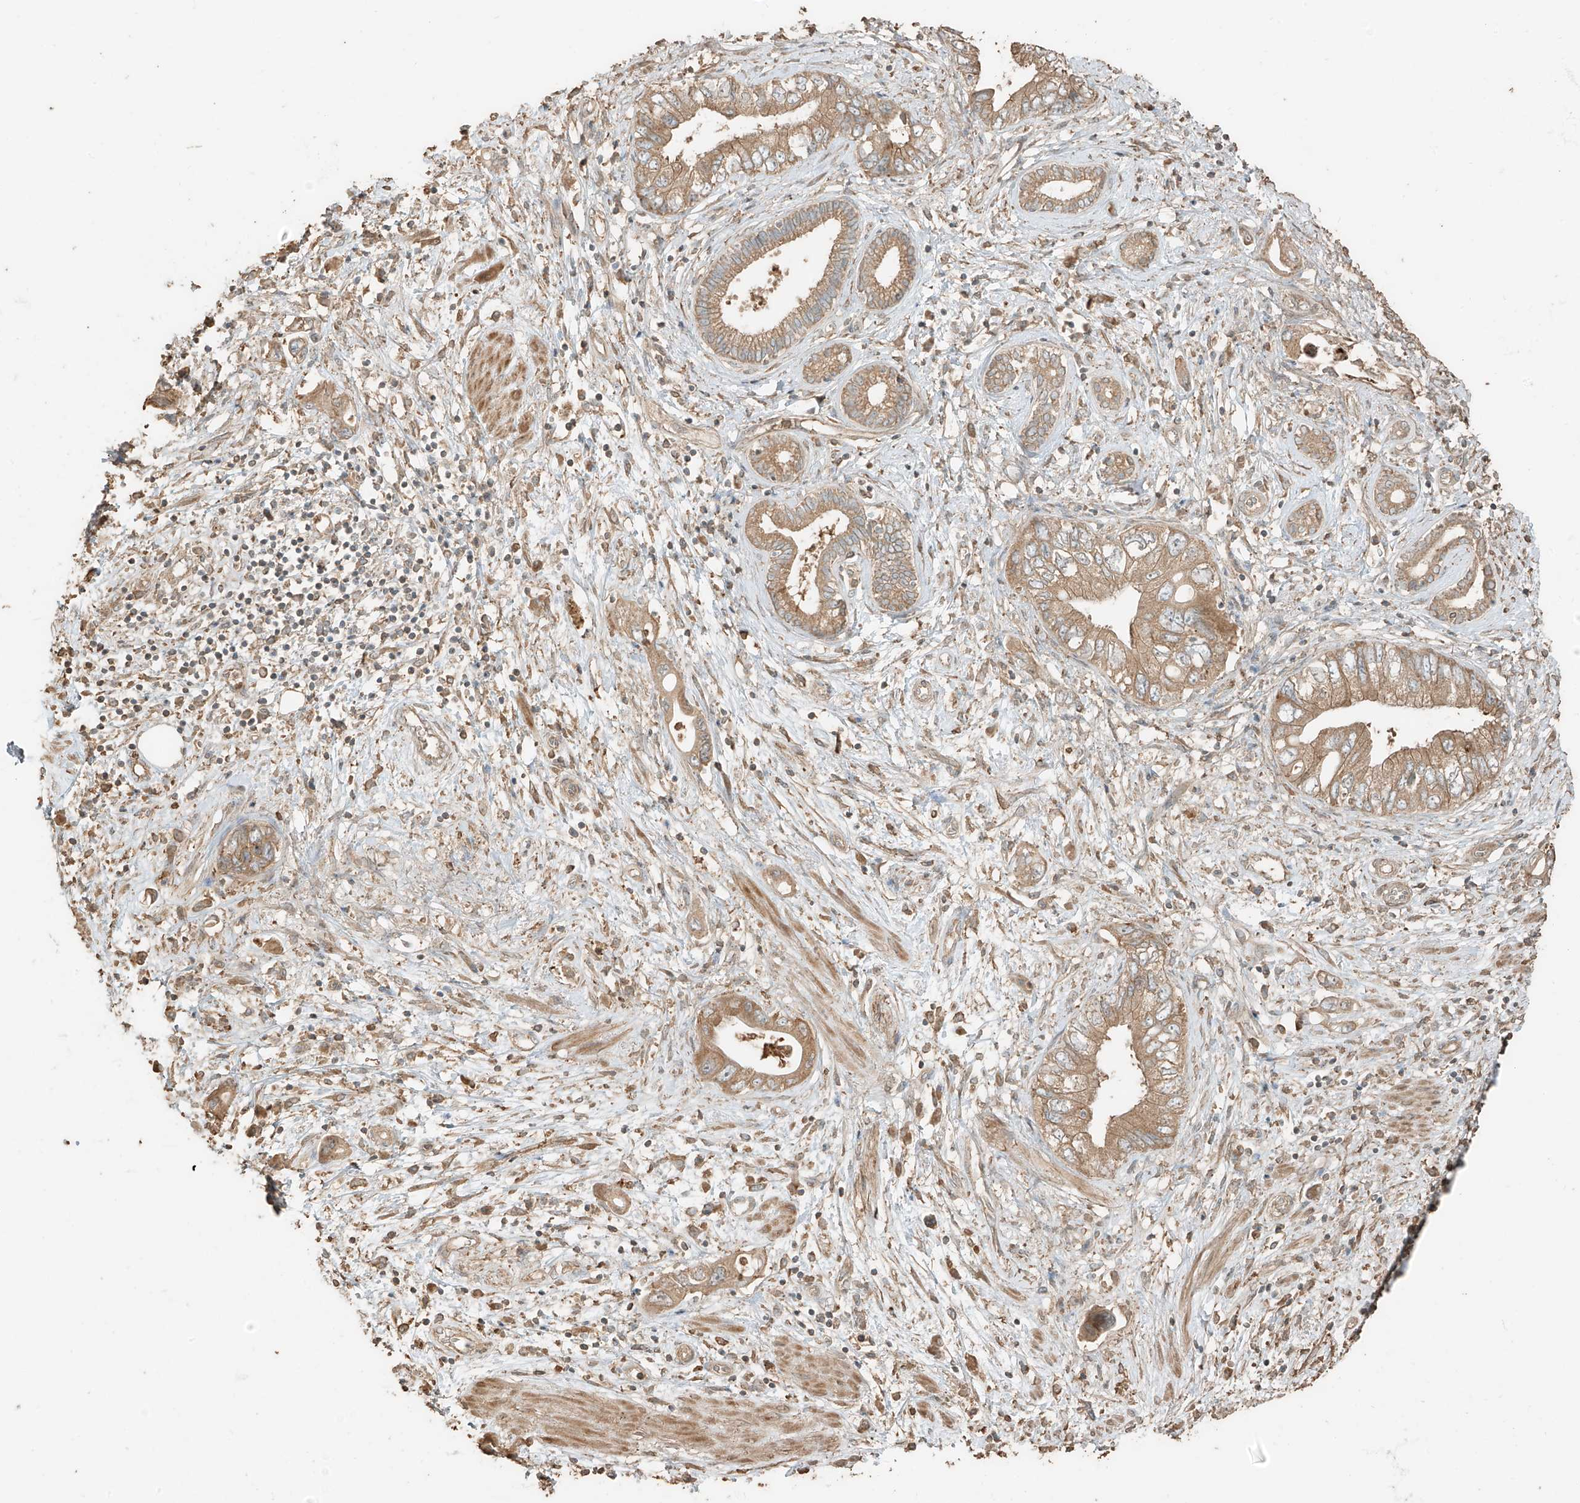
{"staining": {"intensity": "moderate", "quantity": ">75%", "location": "cytoplasmic/membranous"}, "tissue": "pancreatic cancer", "cell_type": "Tumor cells", "image_type": "cancer", "snomed": [{"axis": "morphology", "description": "Adenocarcinoma, NOS"}, {"axis": "topography", "description": "Pancreas"}], "caption": "Tumor cells show moderate cytoplasmic/membranous positivity in about >75% of cells in adenocarcinoma (pancreatic). (DAB = brown stain, brightfield microscopy at high magnification).", "gene": "RFTN2", "patient": {"sex": "female", "age": 73}}